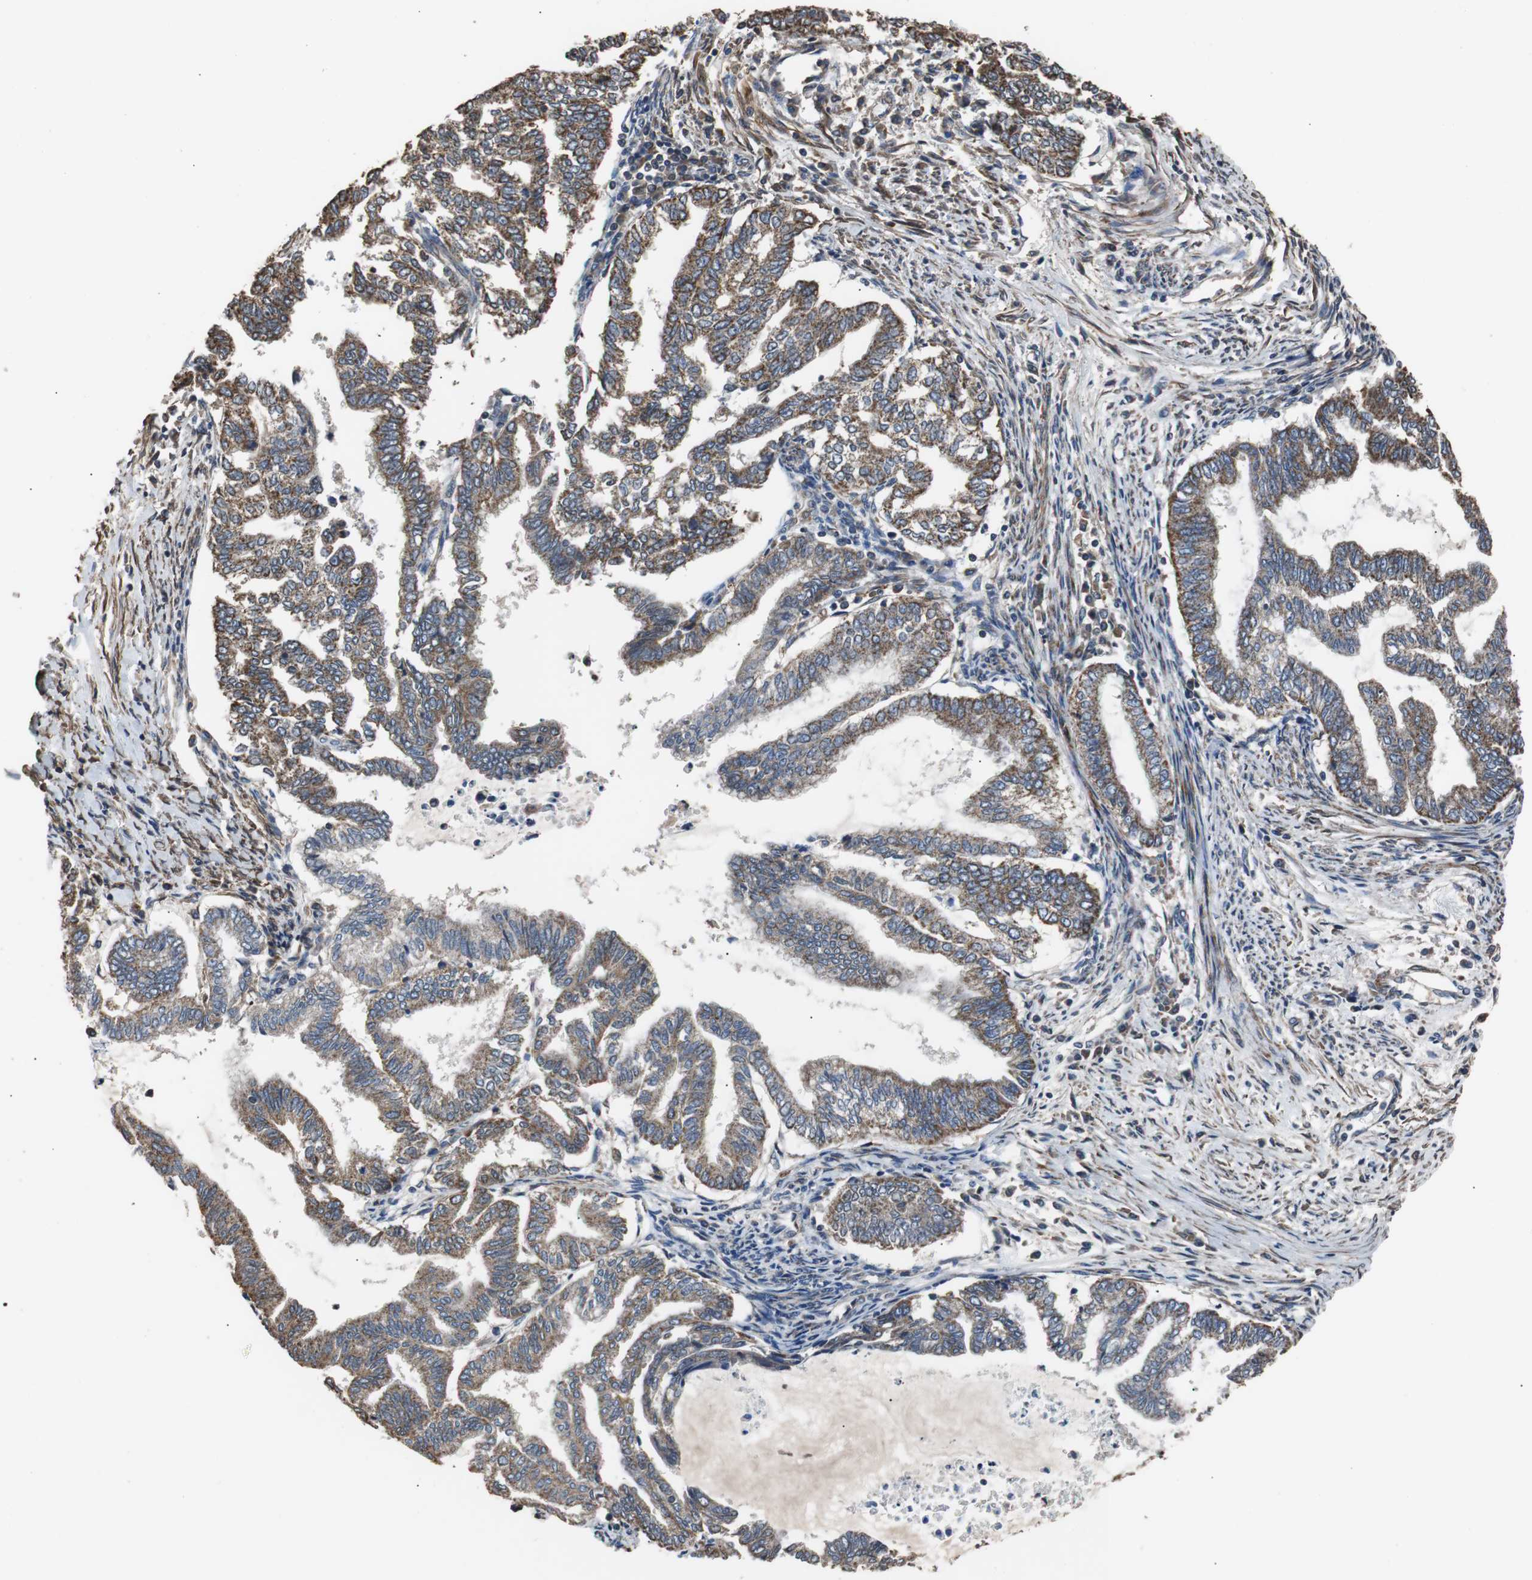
{"staining": {"intensity": "strong", "quantity": ">75%", "location": "cytoplasmic/membranous"}, "tissue": "endometrial cancer", "cell_type": "Tumor cells", "image_type": "cancer", "snomed": [{"axis": "morphology", "description": "Adenocarcinoma, NOS"}, {"axis": "topography", "description": "Endometrium"}], "caption": "Human endometrial cancer stained with a brown dye demonstrates strong cytoplasmic/membranous positive positivity in approximately >75% of tumor cells.", "gene": "PITRM1", "patient": {"sex": "female", "age": 79}}